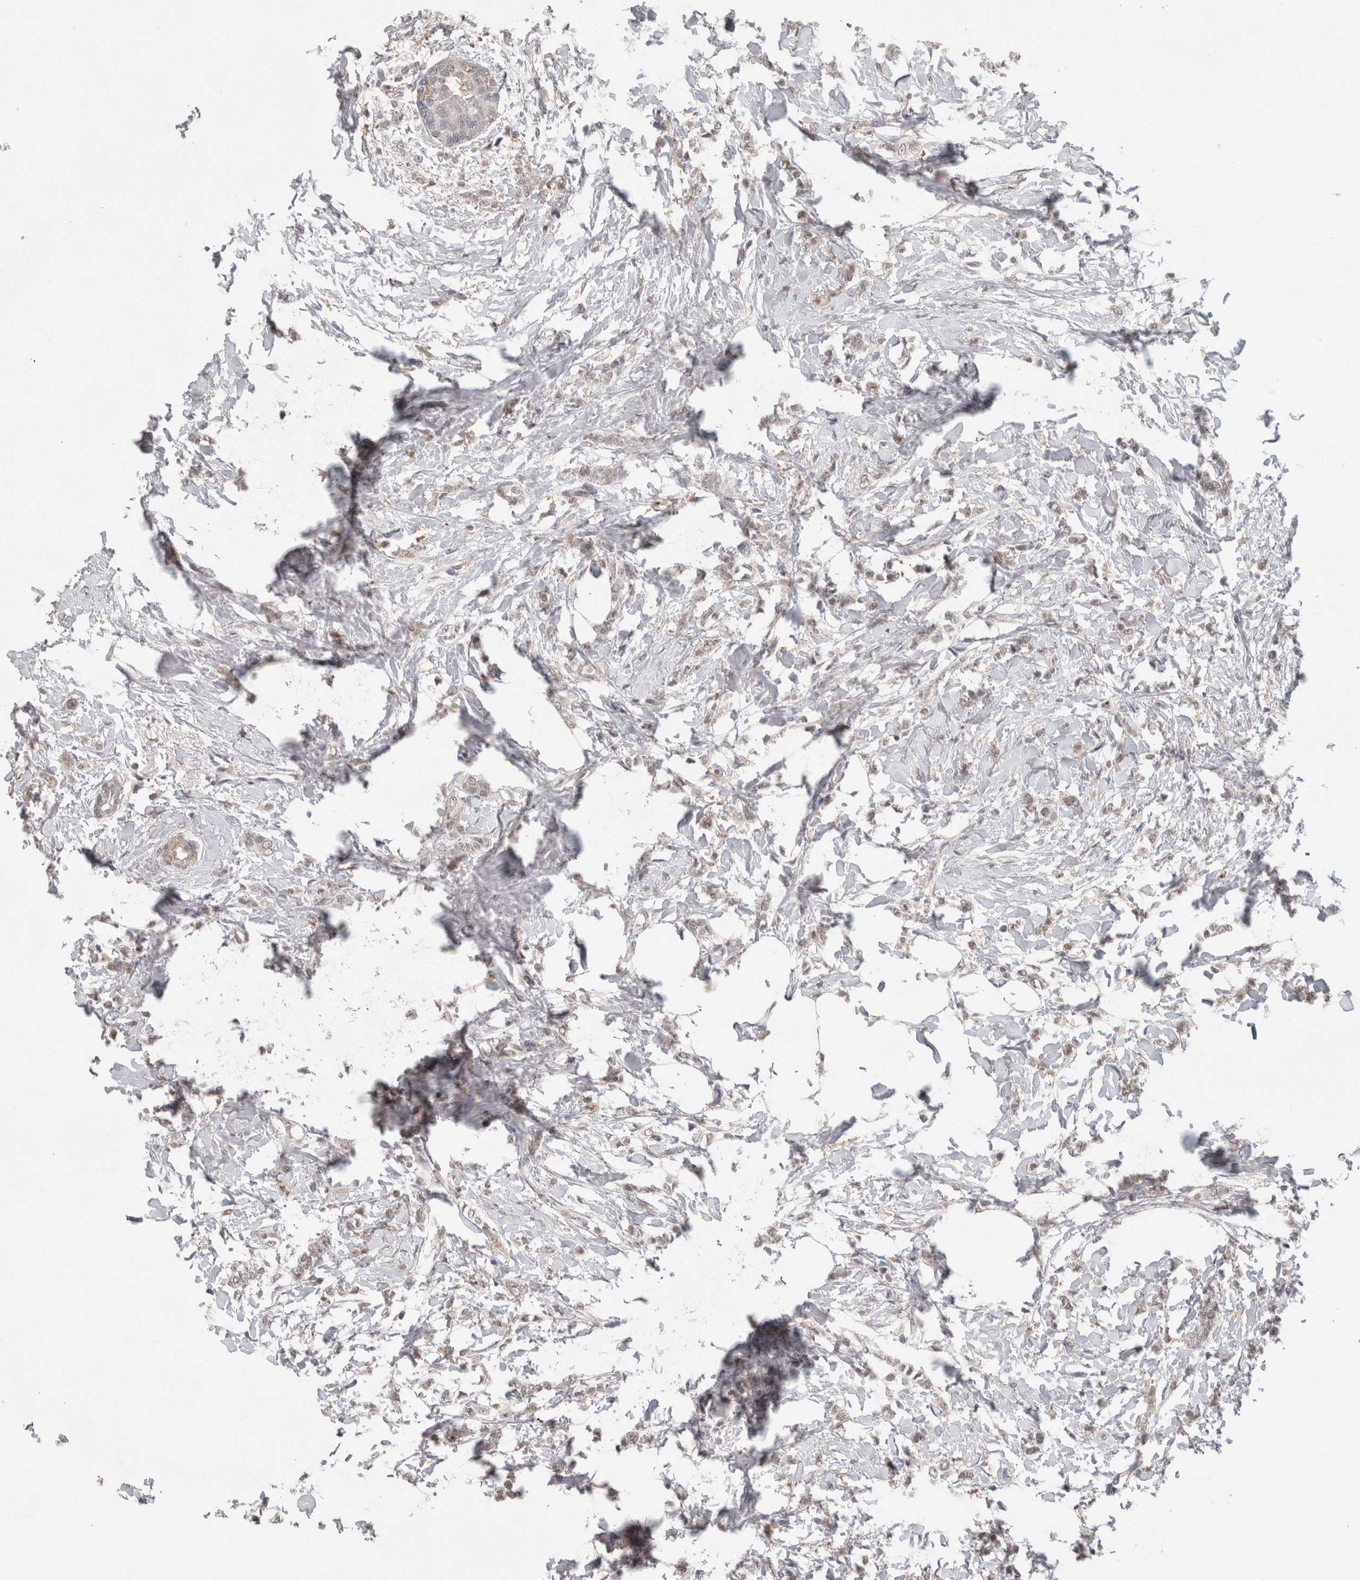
{"staining": {"intensity": "negative", "quantity": "none", "location": "none"}, "tissue": "breast cancer", "cell_type": "Tumor cells", "image_type": "cancer", "snomed": [{"axis": "morphology", "description": "Lobular carcinoma, in situ"}, {"axis": "morphology", "description": "Lobular carcinoma"}, {"axis": "topography", "description": "Breast"}], "caption": "The immunohistochemistry histopathology image has no significant positivity in tumor cells of breast cancer tissue.", "gene": "HAVCR2", "patient": {"sex": "female", "age": 41}}